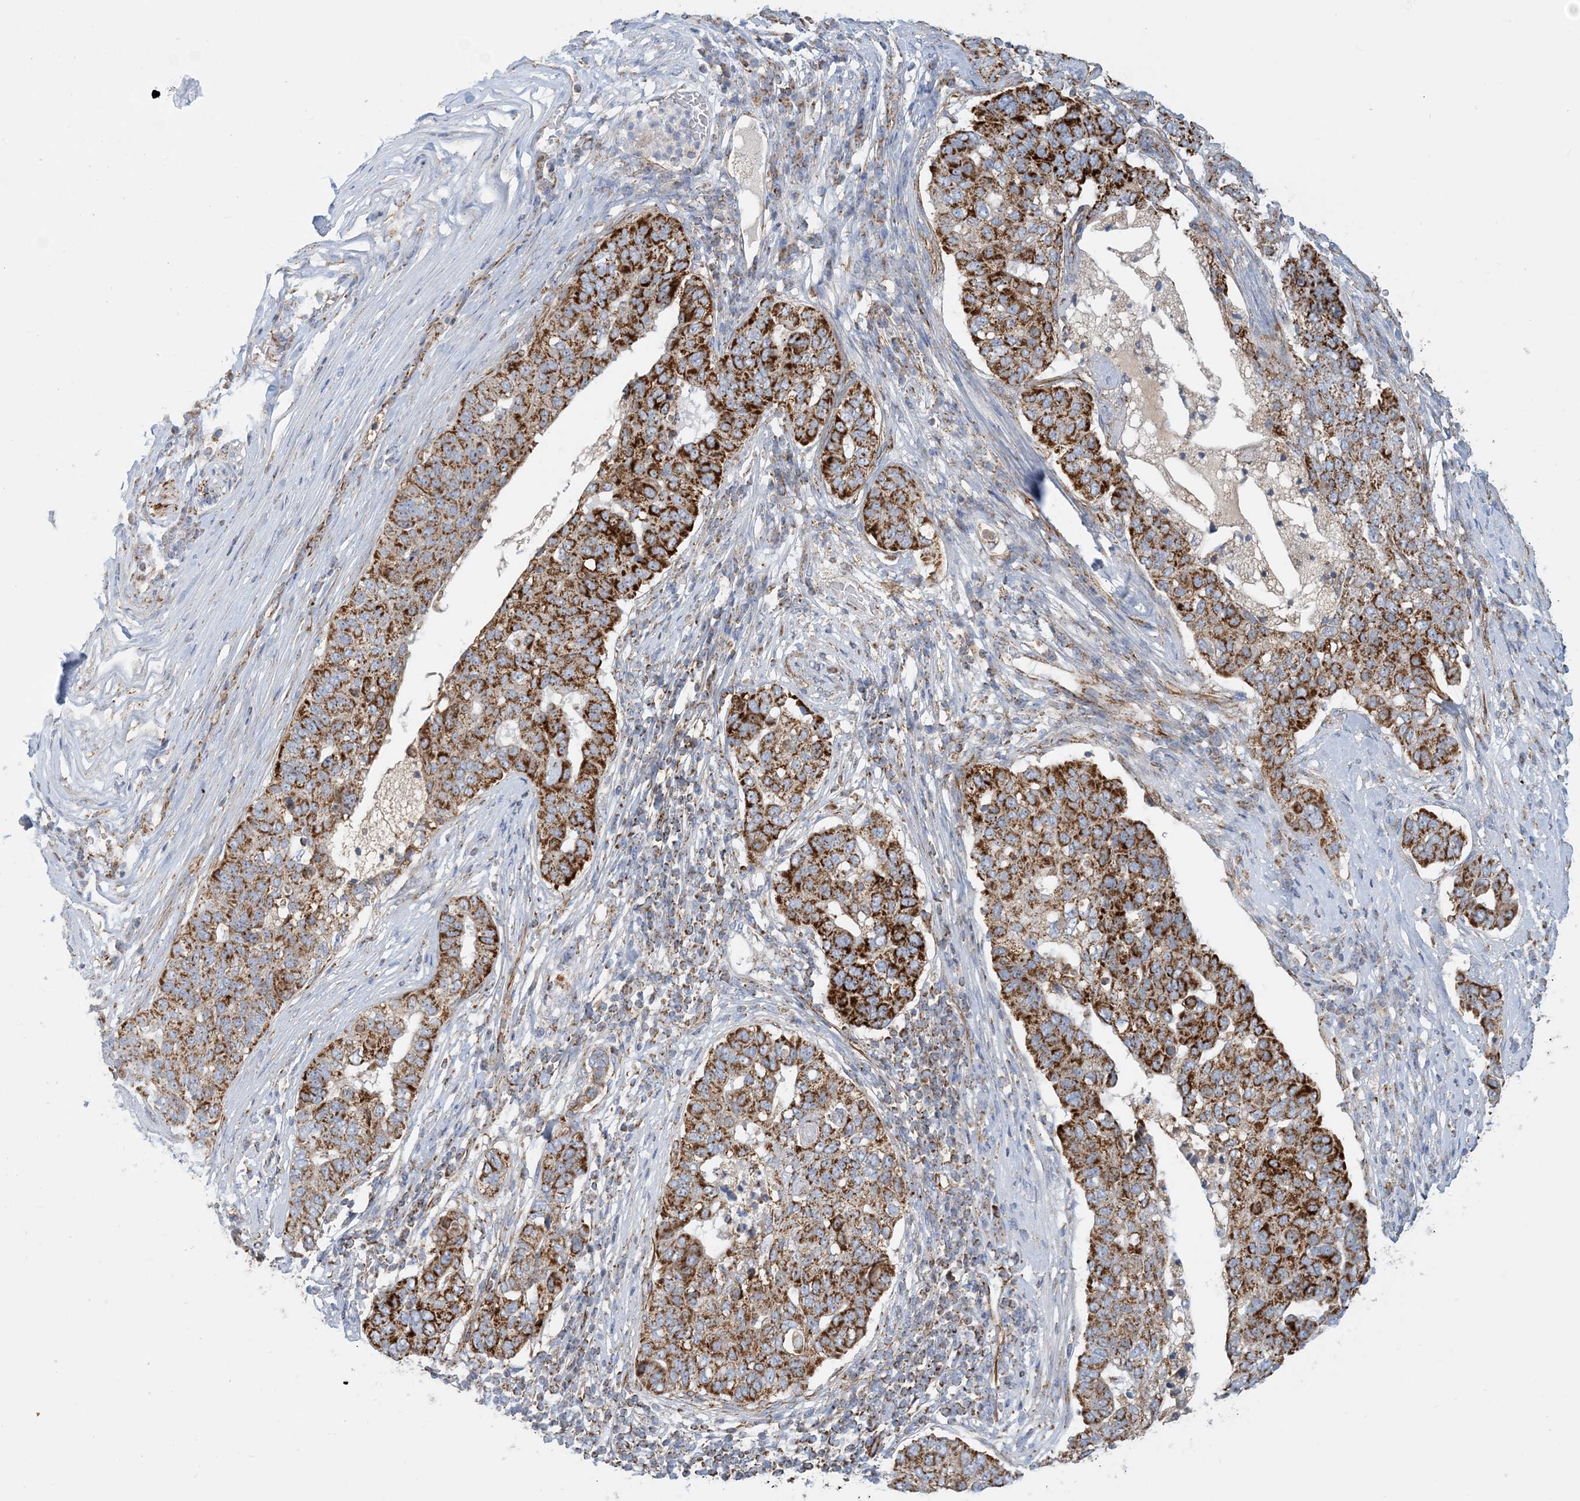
{"staining": {"intensity": "strong", "quantity": ">75%", "location": "cytoplasmic/membranous"}, "tissue": "pancreatic cancer", "cell_type": "Tumor cells", "image_type": "cancer", "snomed": [{"axis": "morphology", "description": "Adenocarcinoma, NOS"}, {"axis": "topography", "description": "Pancreas"}], "caption": "This photomicrograph reveals adenocarcinoma (pancreatic) stained with immunohistochemistry to label a protein in brown. The cytoplasmic/membranous of tumor cells show strong positivity for the protein. Nuclei are counter-stained blue.", "gene": "COA3", "patient": {"sex": "female", "age": 61}}